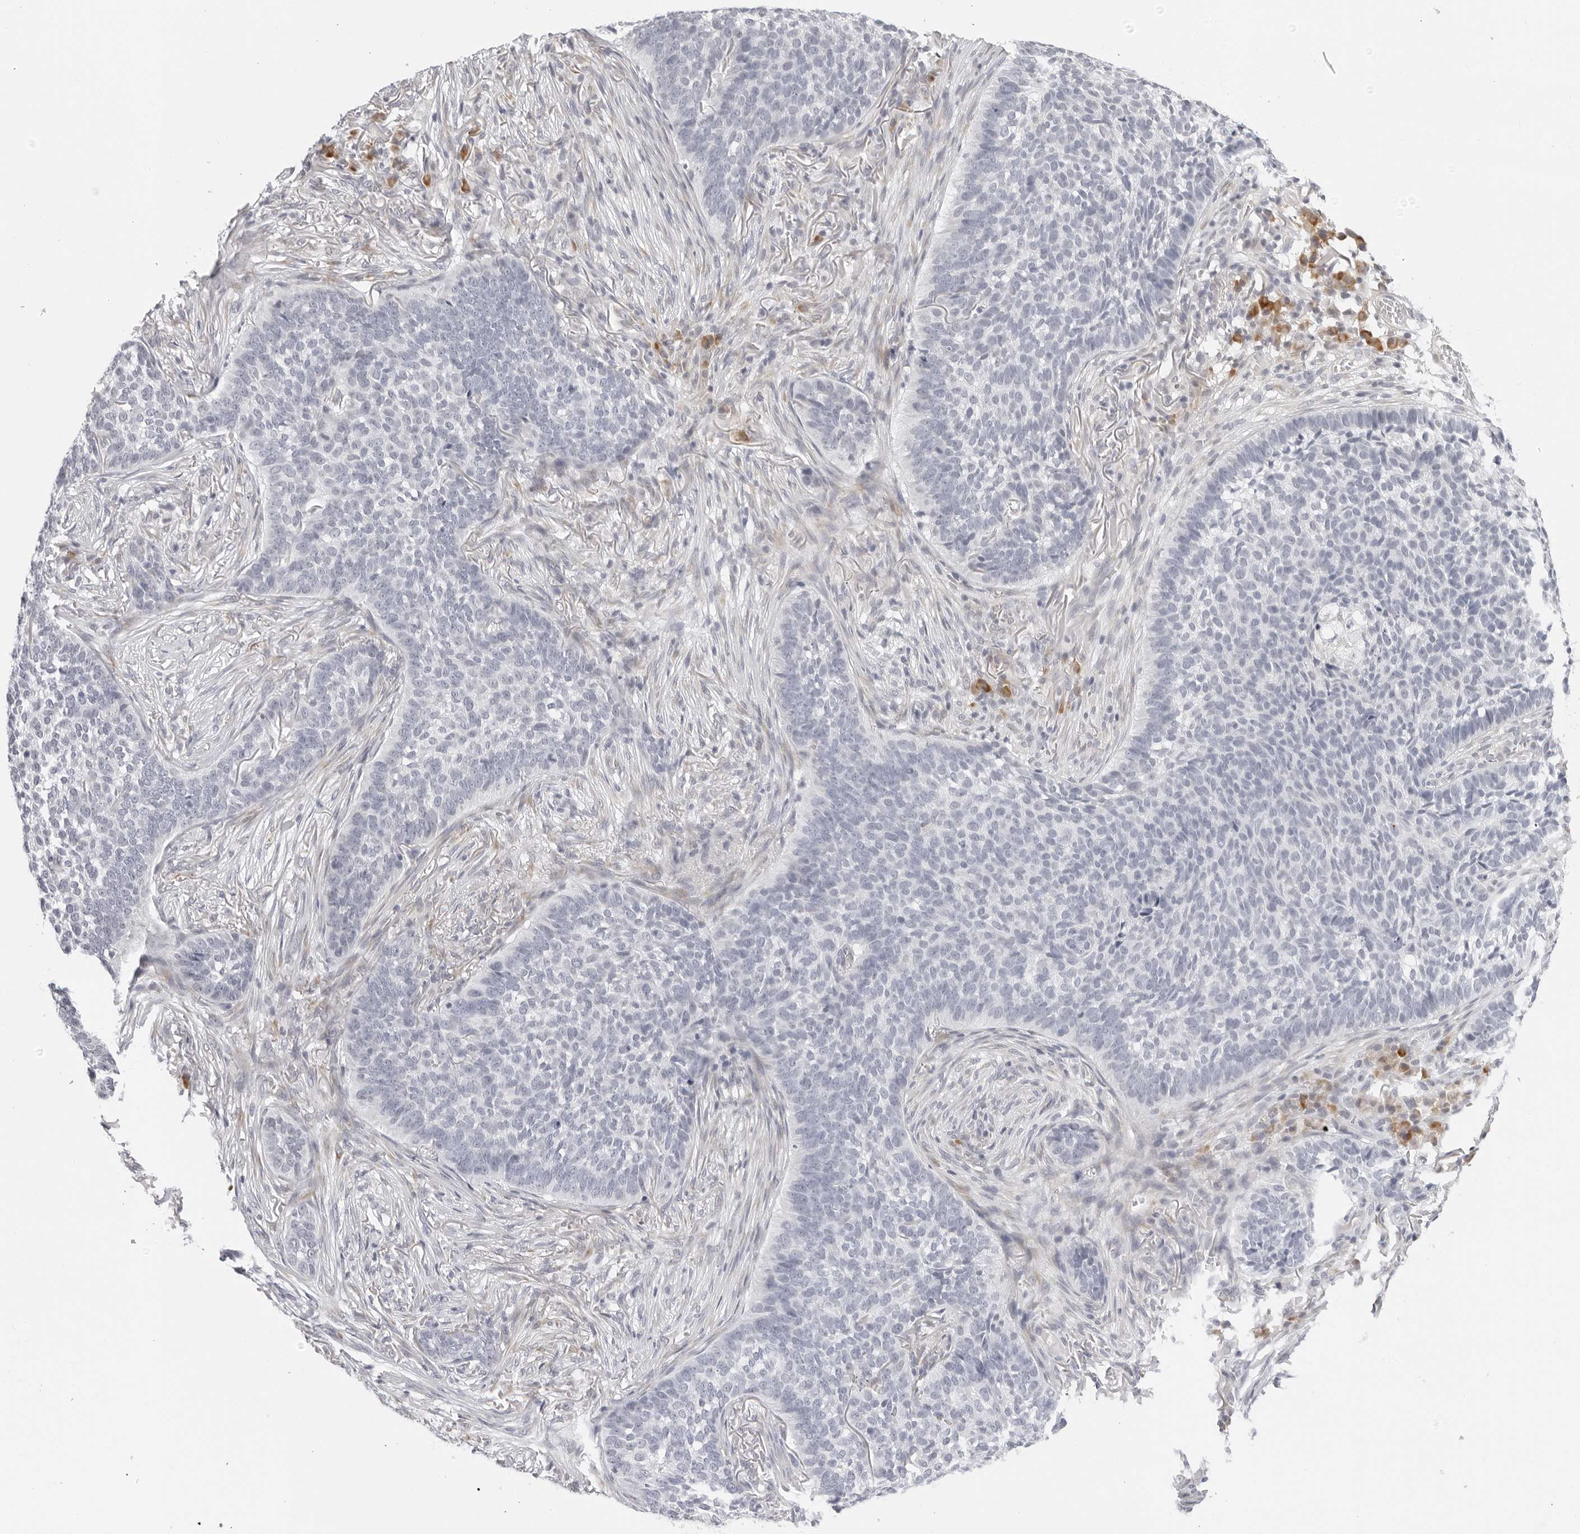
{"staining": {"intensity": "negative", "quantity": "none", "location": "none"}, "tissue": "skin cancer", "cell_type": "Tumor cells", "image_type": "cancer", "snomed": [{"axis": "morphology", "description": "Basal cell carcinoma"}, {"axis": "topography", "description": "Skin"}], "caption": "This is an IHC photomicrograph of human basal cell carcinoma (skin). There is no expression in tumor cells.", "gene": "EDN2", "patient": {"sex": "male", "age": 85}}